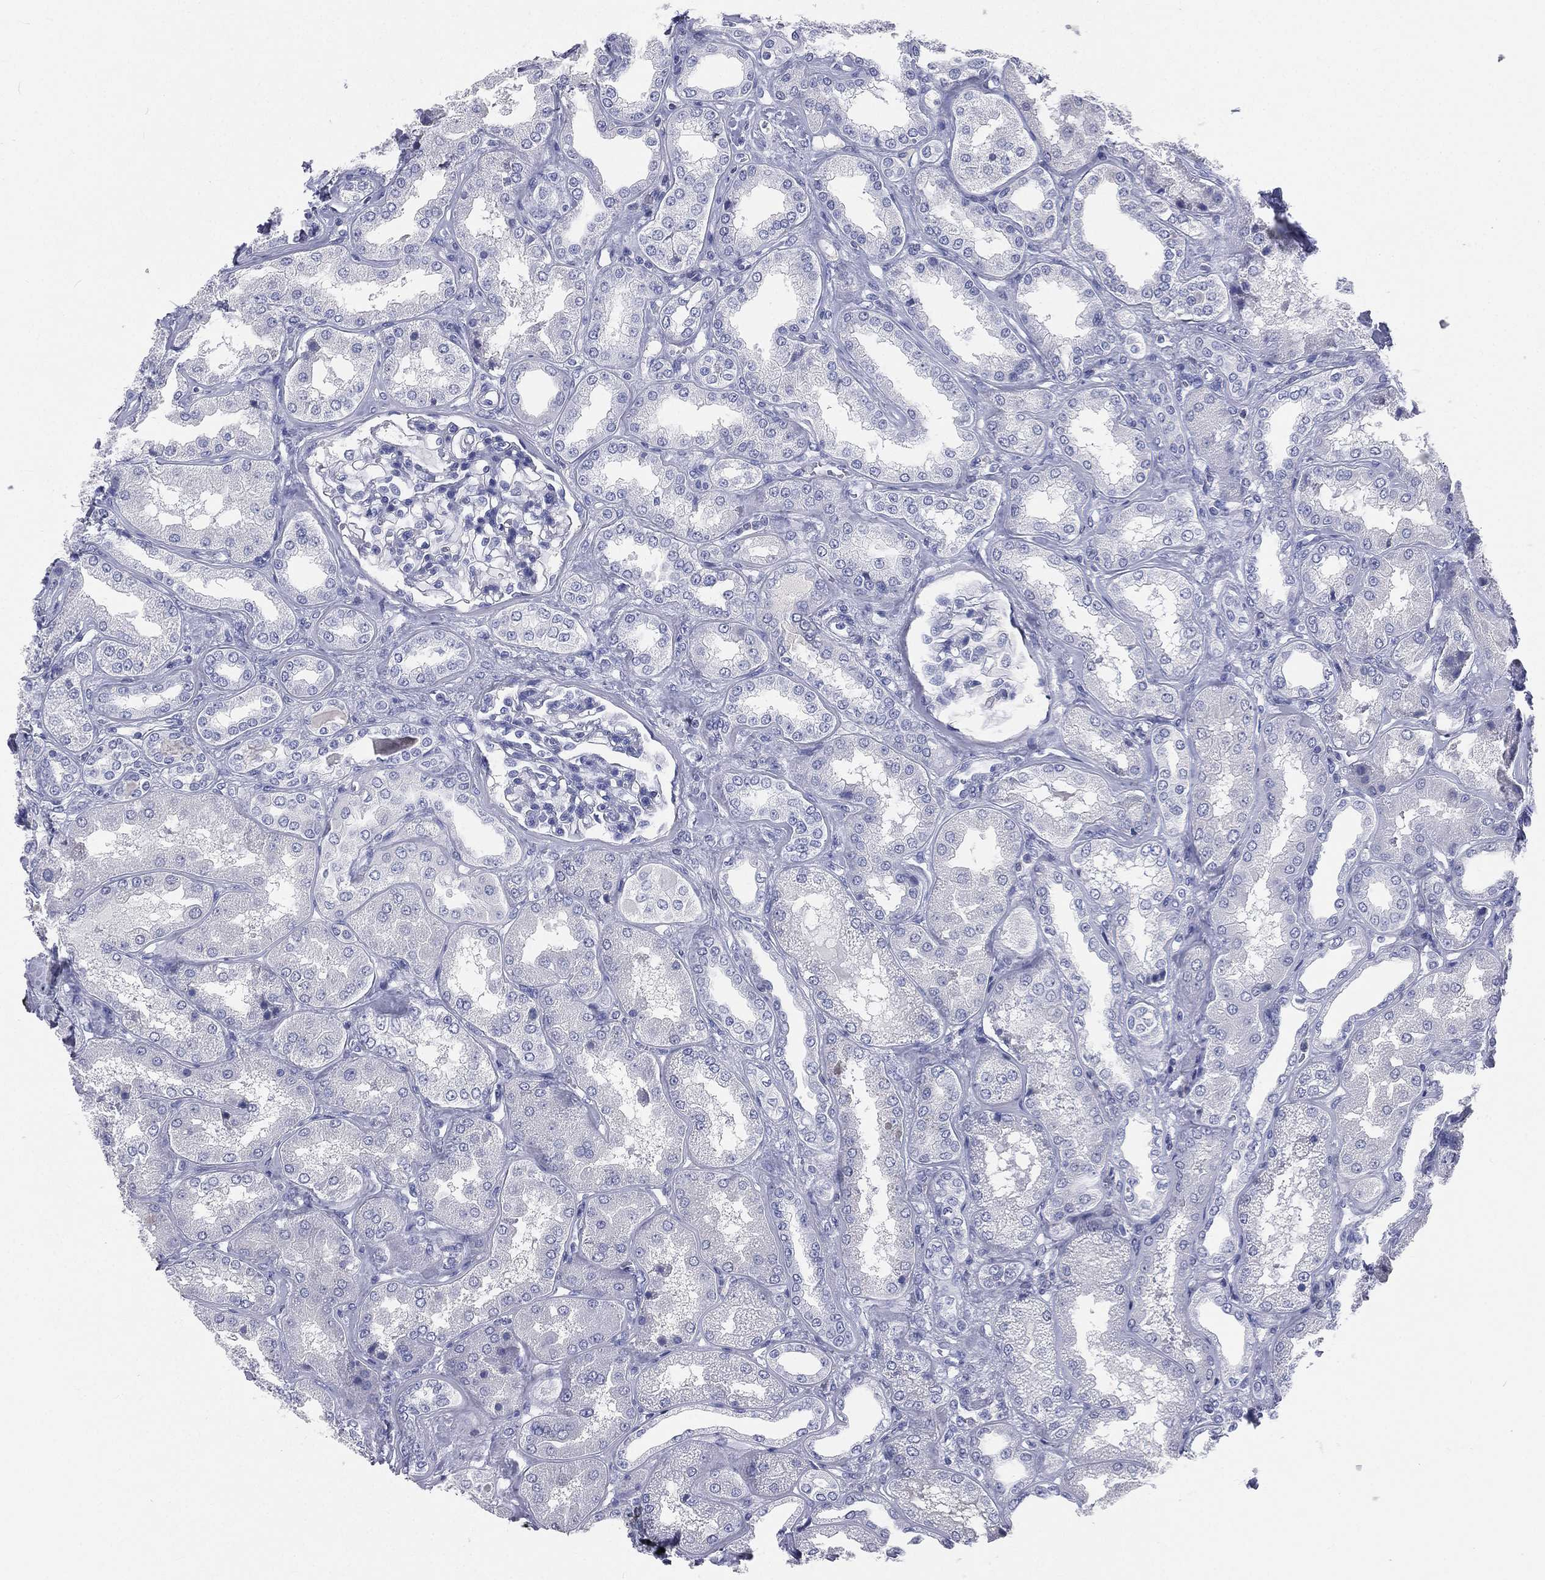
{"staining": {"intensity": "negative", "quantity": "none", "location": "none"}, "tissue": "kidney", "cell_type": "Cells in glomeruli", "image_type": "normal", "snomed": [{"axis": "morphology", "description": "Normal tissue, NOS"}, {"axis": "topography", "description": "Kidney"}], "caption": "The immunohistochemistry (IHC) histopathology image has no significant staining in cells in glomeruli of kidney. (DAB immunohistochemistry (IHC), high magnification).", "gene": "CD3D", "patient": {"sex": "female", "age": 56}}